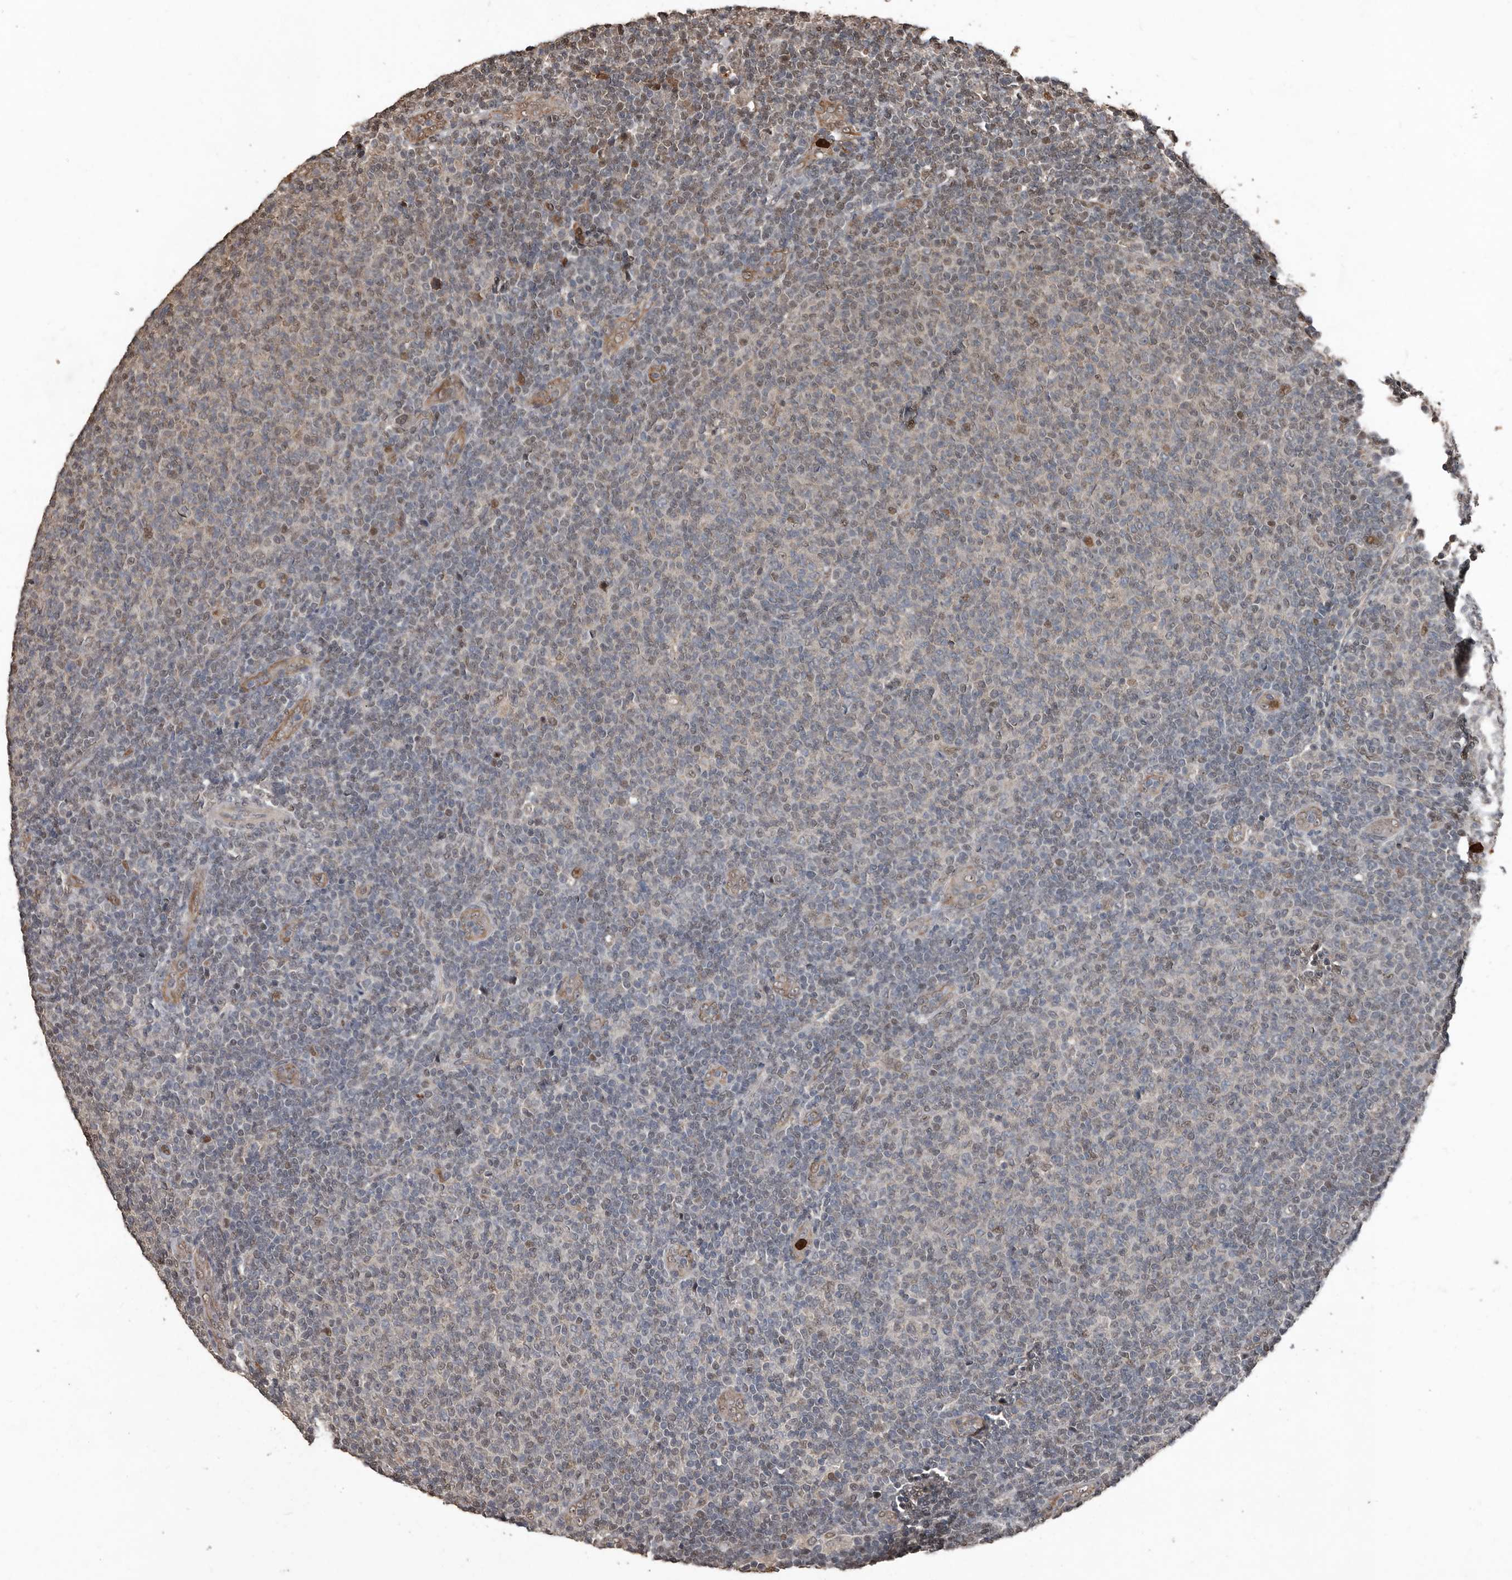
{"staining": {"intensity": "weak", "quantity": "<25%", "location": "nuclear"}, "tissue": "lymphoma", "cell_type": "Tumor cells", "image_type": "cancer", "snomed": [{"axis": "morphology", "description": "Malignant lymphoma, non-Hodgkin's type, Low grade"}, {"axis": "topography", "description": "Lymph node"}], "caption": "DAB immunohistochemical staining of human malignant lymphoma, non-Hodgkin's type (low-grade) demonstrates no significant staining in tumor cells. (DAB immunohistochemistry, high magnification).", "gene": "FSBP", "patient": {"sex": "male", "age": 66}}